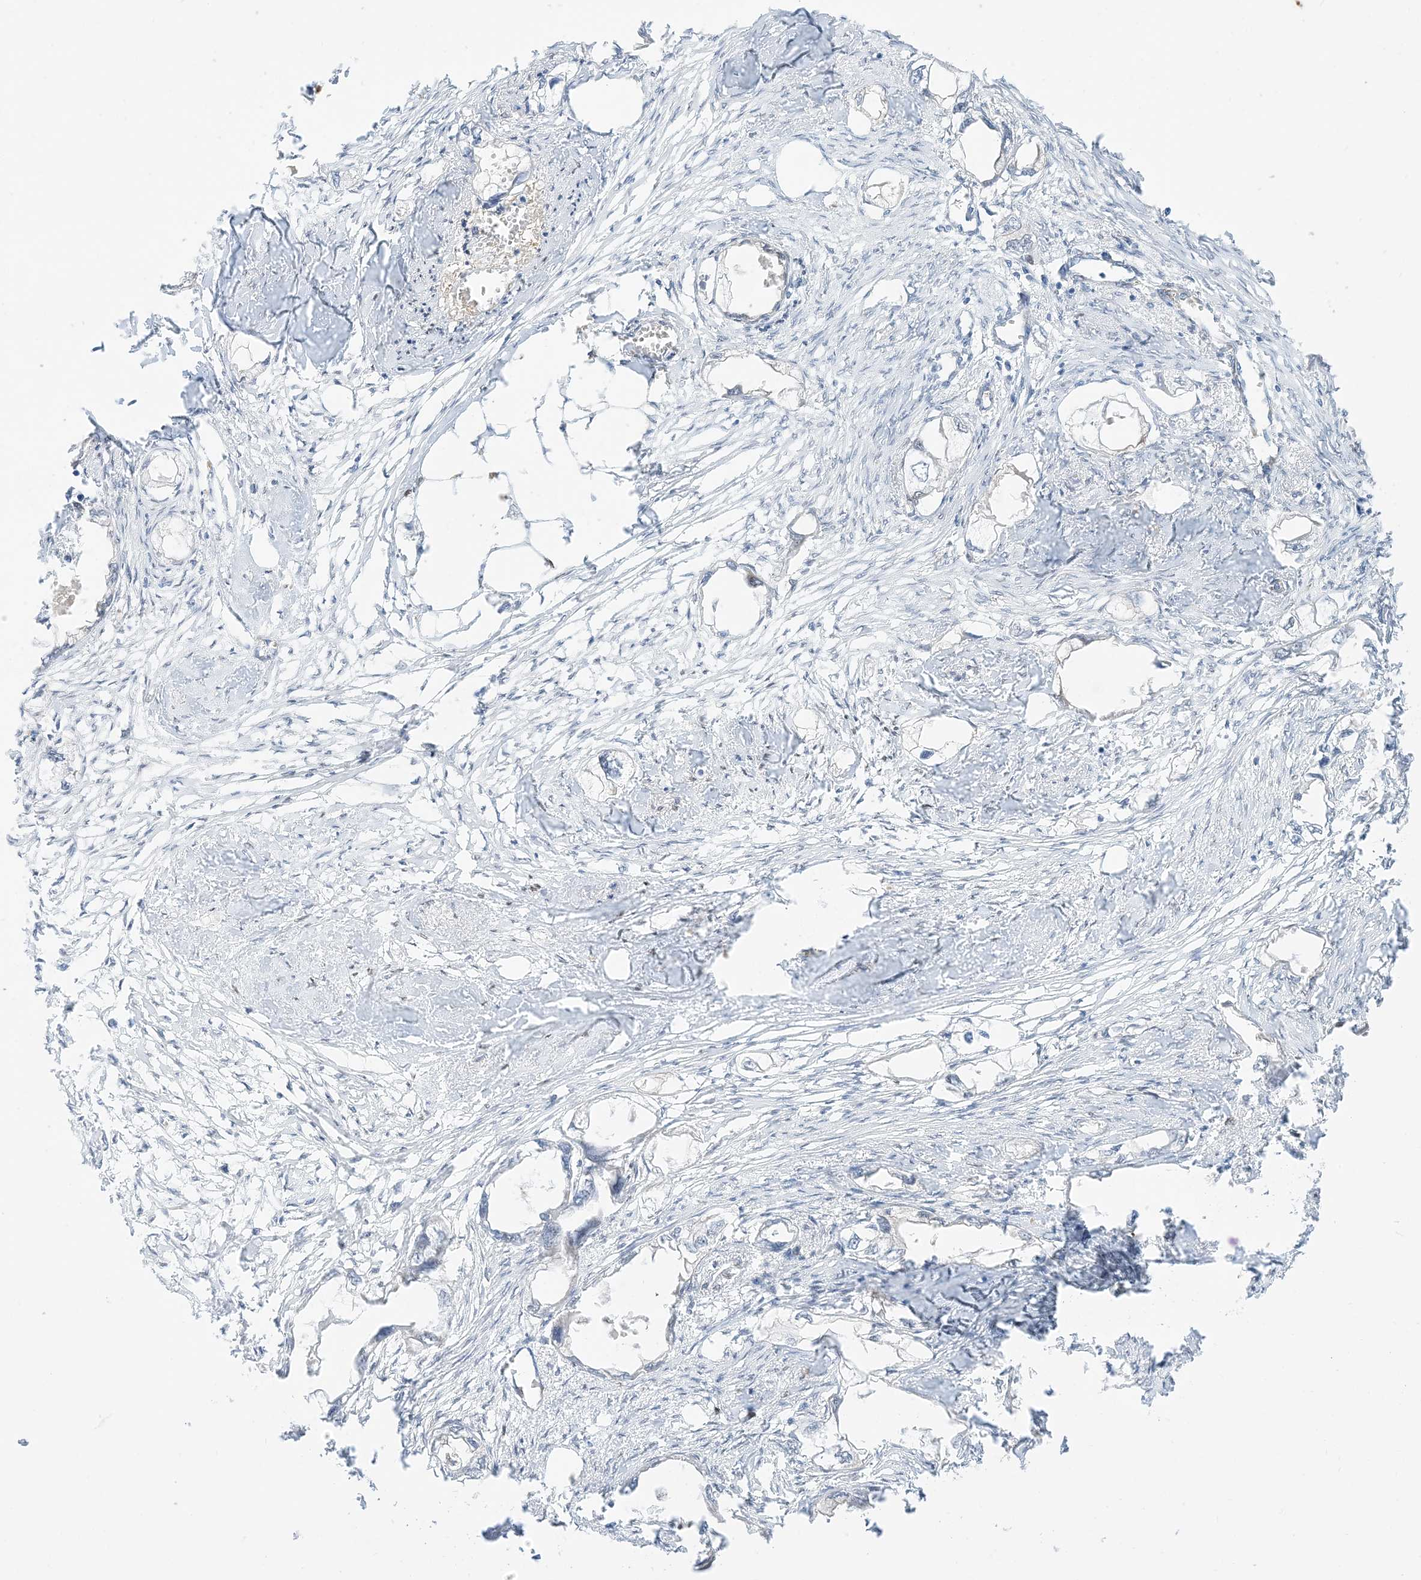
{"staining": {"intensity": "negative", "quantity": "none", "location": "none"}, "tissue": "endometrial cancer", "cell_type": "Tumor cells", "image_type": "cancer", "snomed": [{"axis": "morphology", "description": "Adenocarcinoma, NOS"}, {"axis": "morphology", "description": "Adenocarcinoma, metastatic, NOS"}, {"axis": "topography", "description": "Adipose tissue"}, {"axis": "topography", "description": "Endometrium"}], "caption": "Tumor cells are negative for protein expression in human endometrial adenocarcinoma.", "gene": "RIN1", "patient": {"sex": "female", "age": 67}}